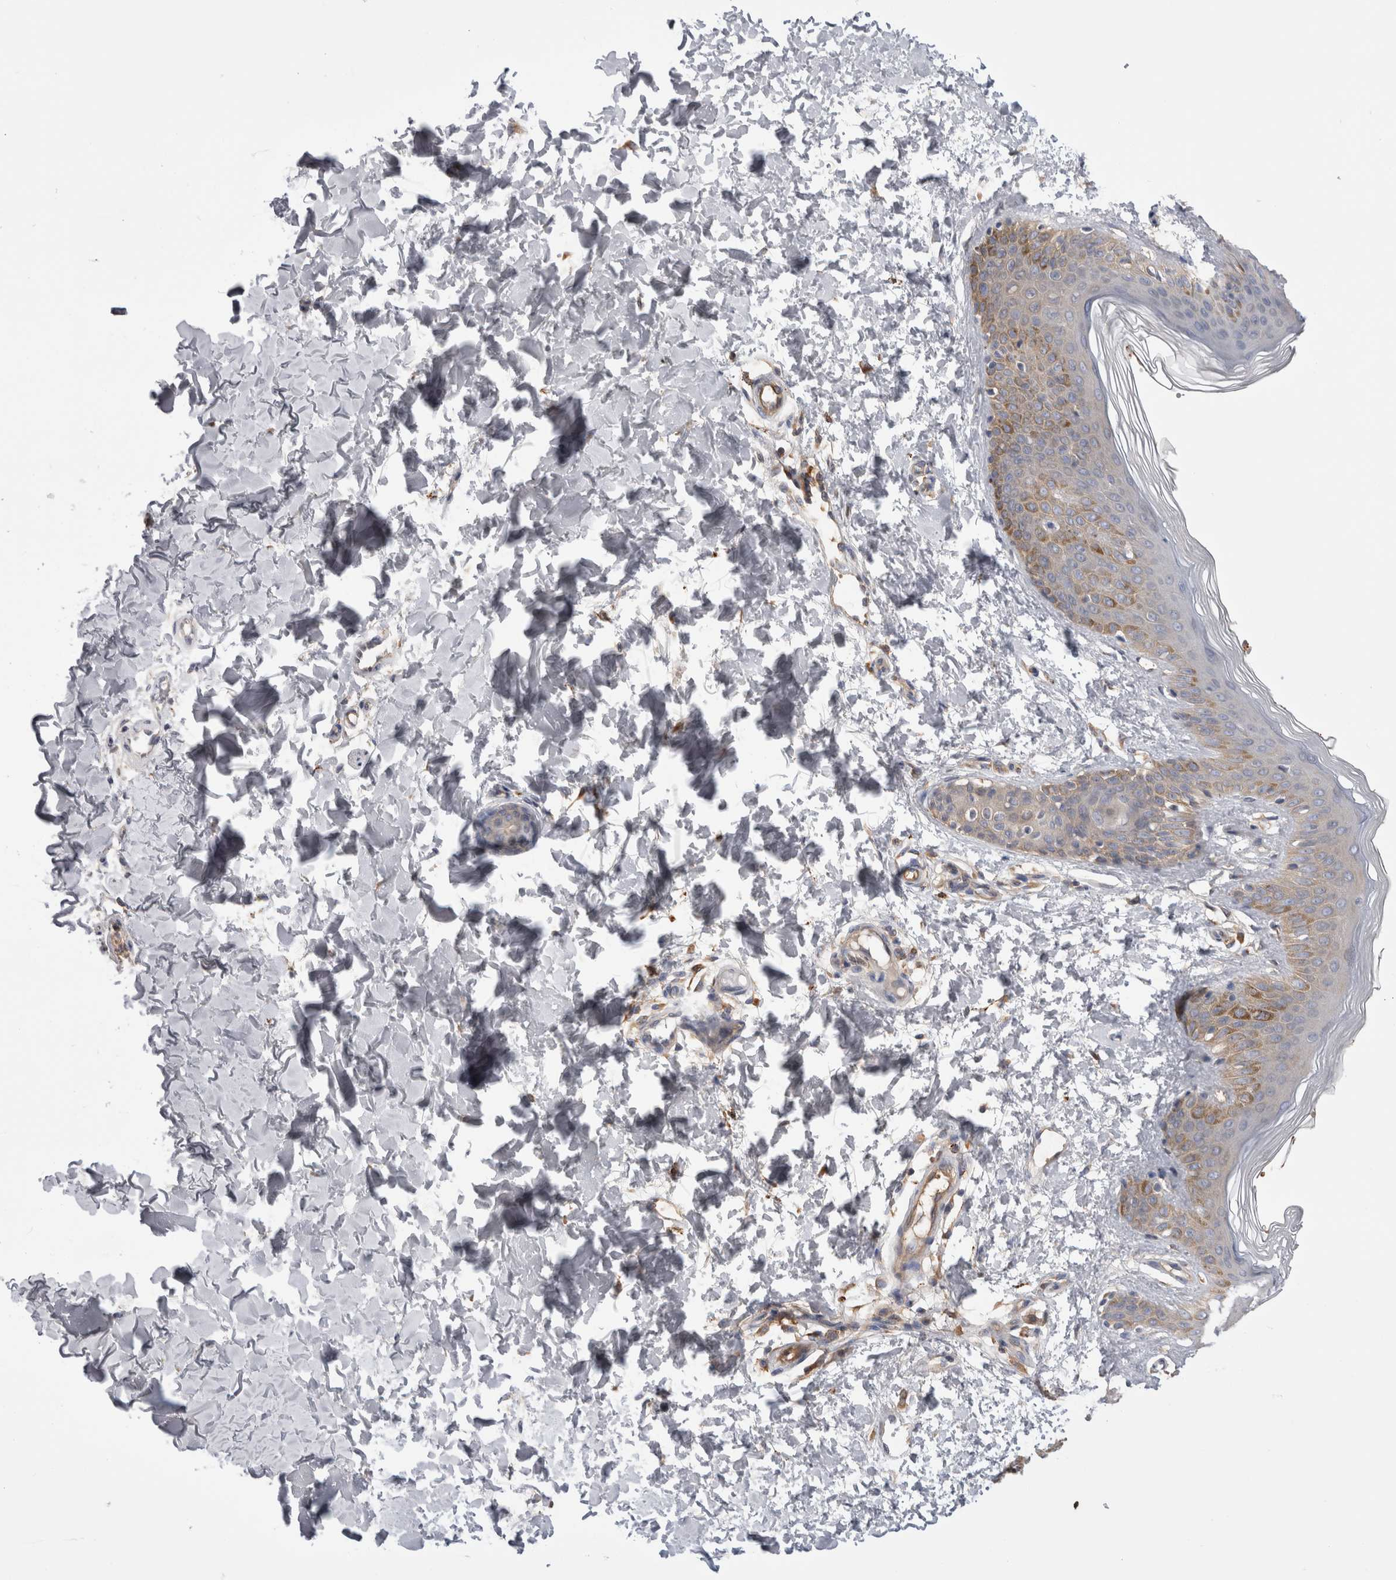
{"staining": {"intensity": "weak", "quantity": "25%-75%", "location": "cytoplasmic/membranous"}, "tissue": "skin", "cell_type": "Fibroblasts", "image_type": "normal", "snomed": [{"axis": "morphology", "description": "Normal tissue, NOS"}, {"axis": "morphology", "description": "Neoplasm, benign, NOS"}, {"axis": "topography", "description": "Skin"}, {"axis": "topography", "description": "Soft tissue"}], "caption": "A high-resolution photomicrograph shows immunohistochemistry staining of unremarkable skin, which demonstrates weak cytoplasmic/membranous staining in approximately 25%-75% of fibroblasts.", "gene": "TBCE", "patient": {"sex": "male", "age": 26}}